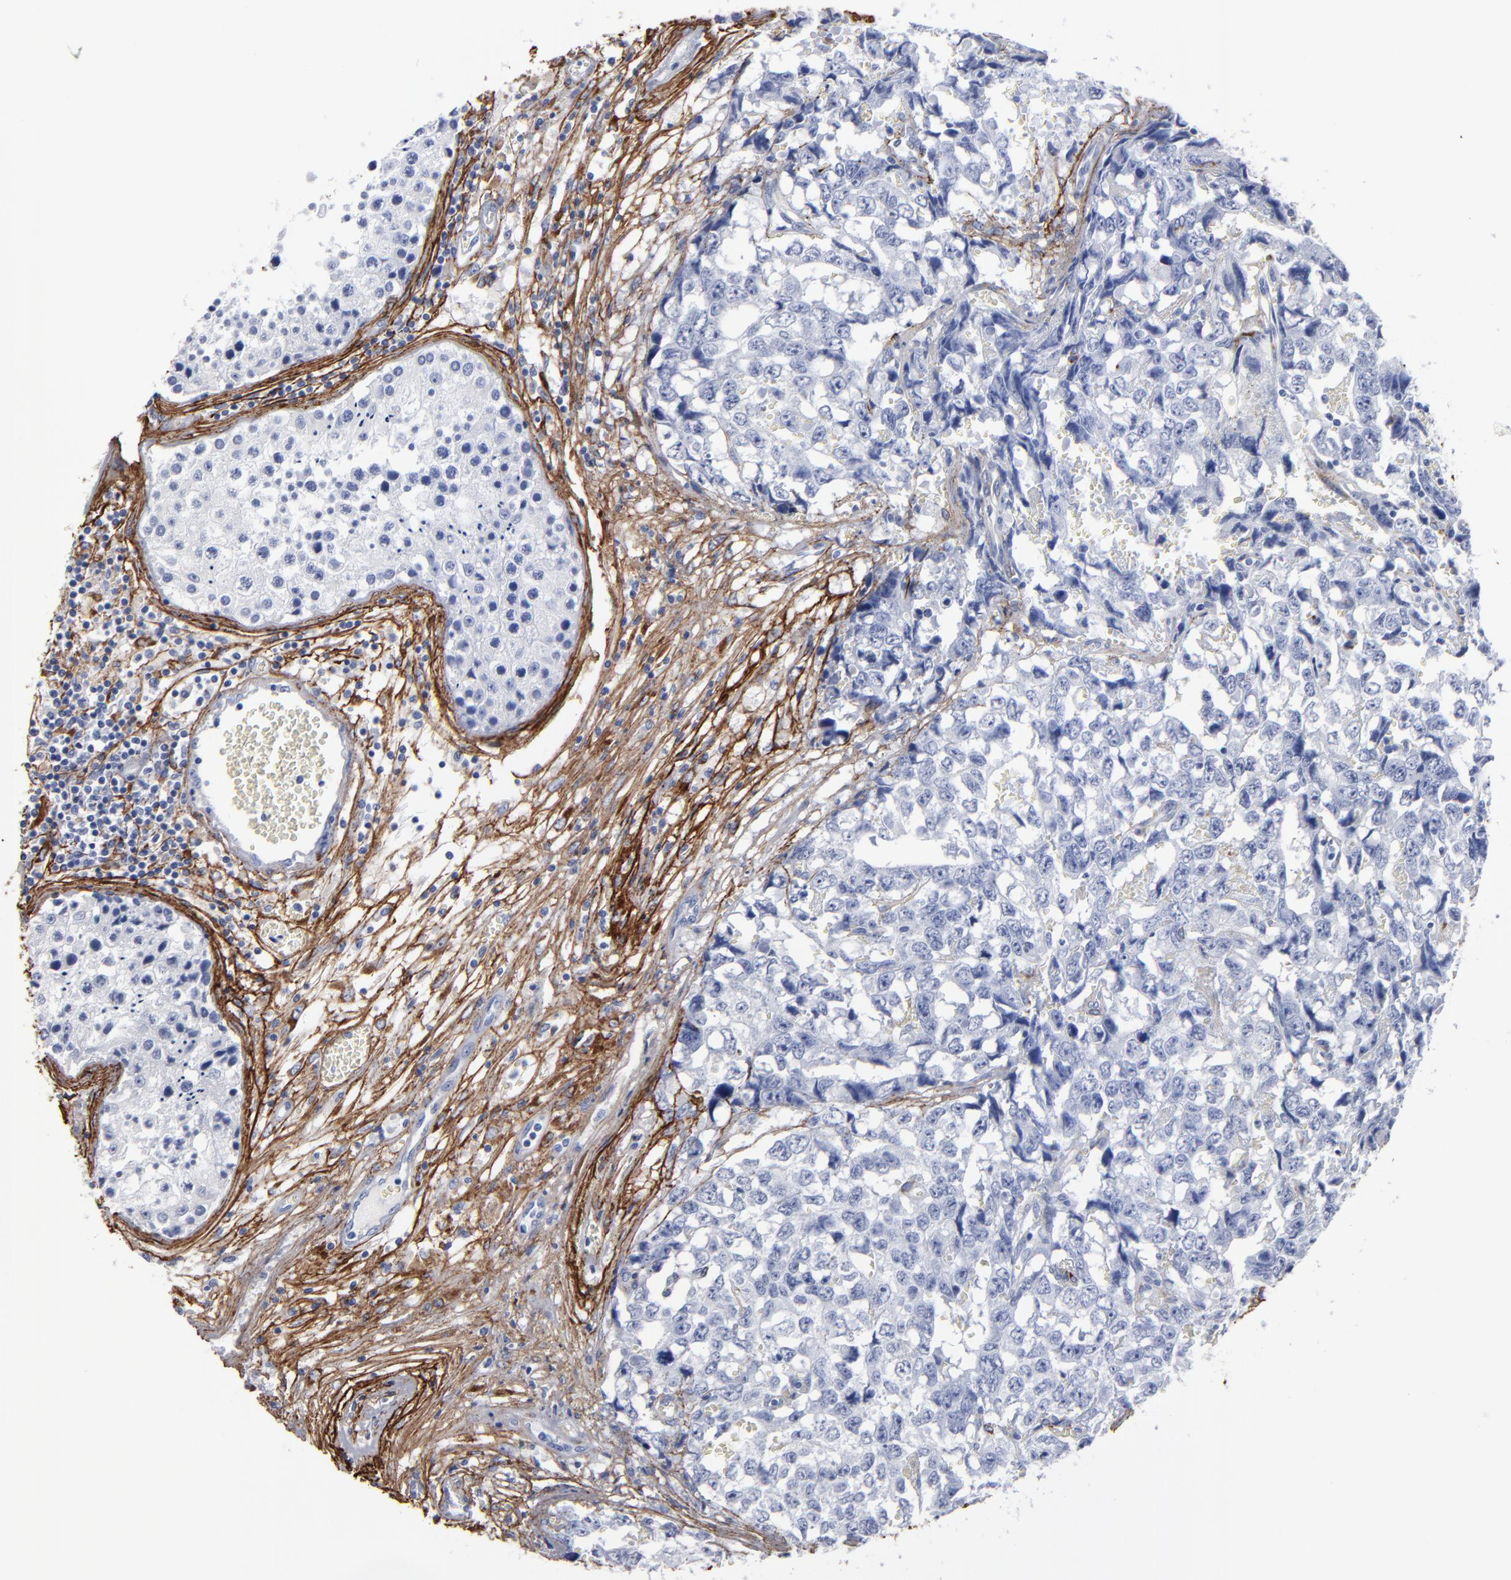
{"staining": {"intensity": "negative", "quantity": "none", "location": "none"}, "tissue": "testis cancer", "cell_type": "Tumor cells", "image_type": "cancer", "snomed": [{"axis": "morphology", "description": "Carcinoma, Embryonal, NOS"}, {"axis": "topography", "description": "Testis"}], "caption": "An IHC image of testis cancer is shown. There is no staining in tumor cells of testis cancer.", "gene": "EMILIN1", "patient": {"sex": "male", "age": 31}}